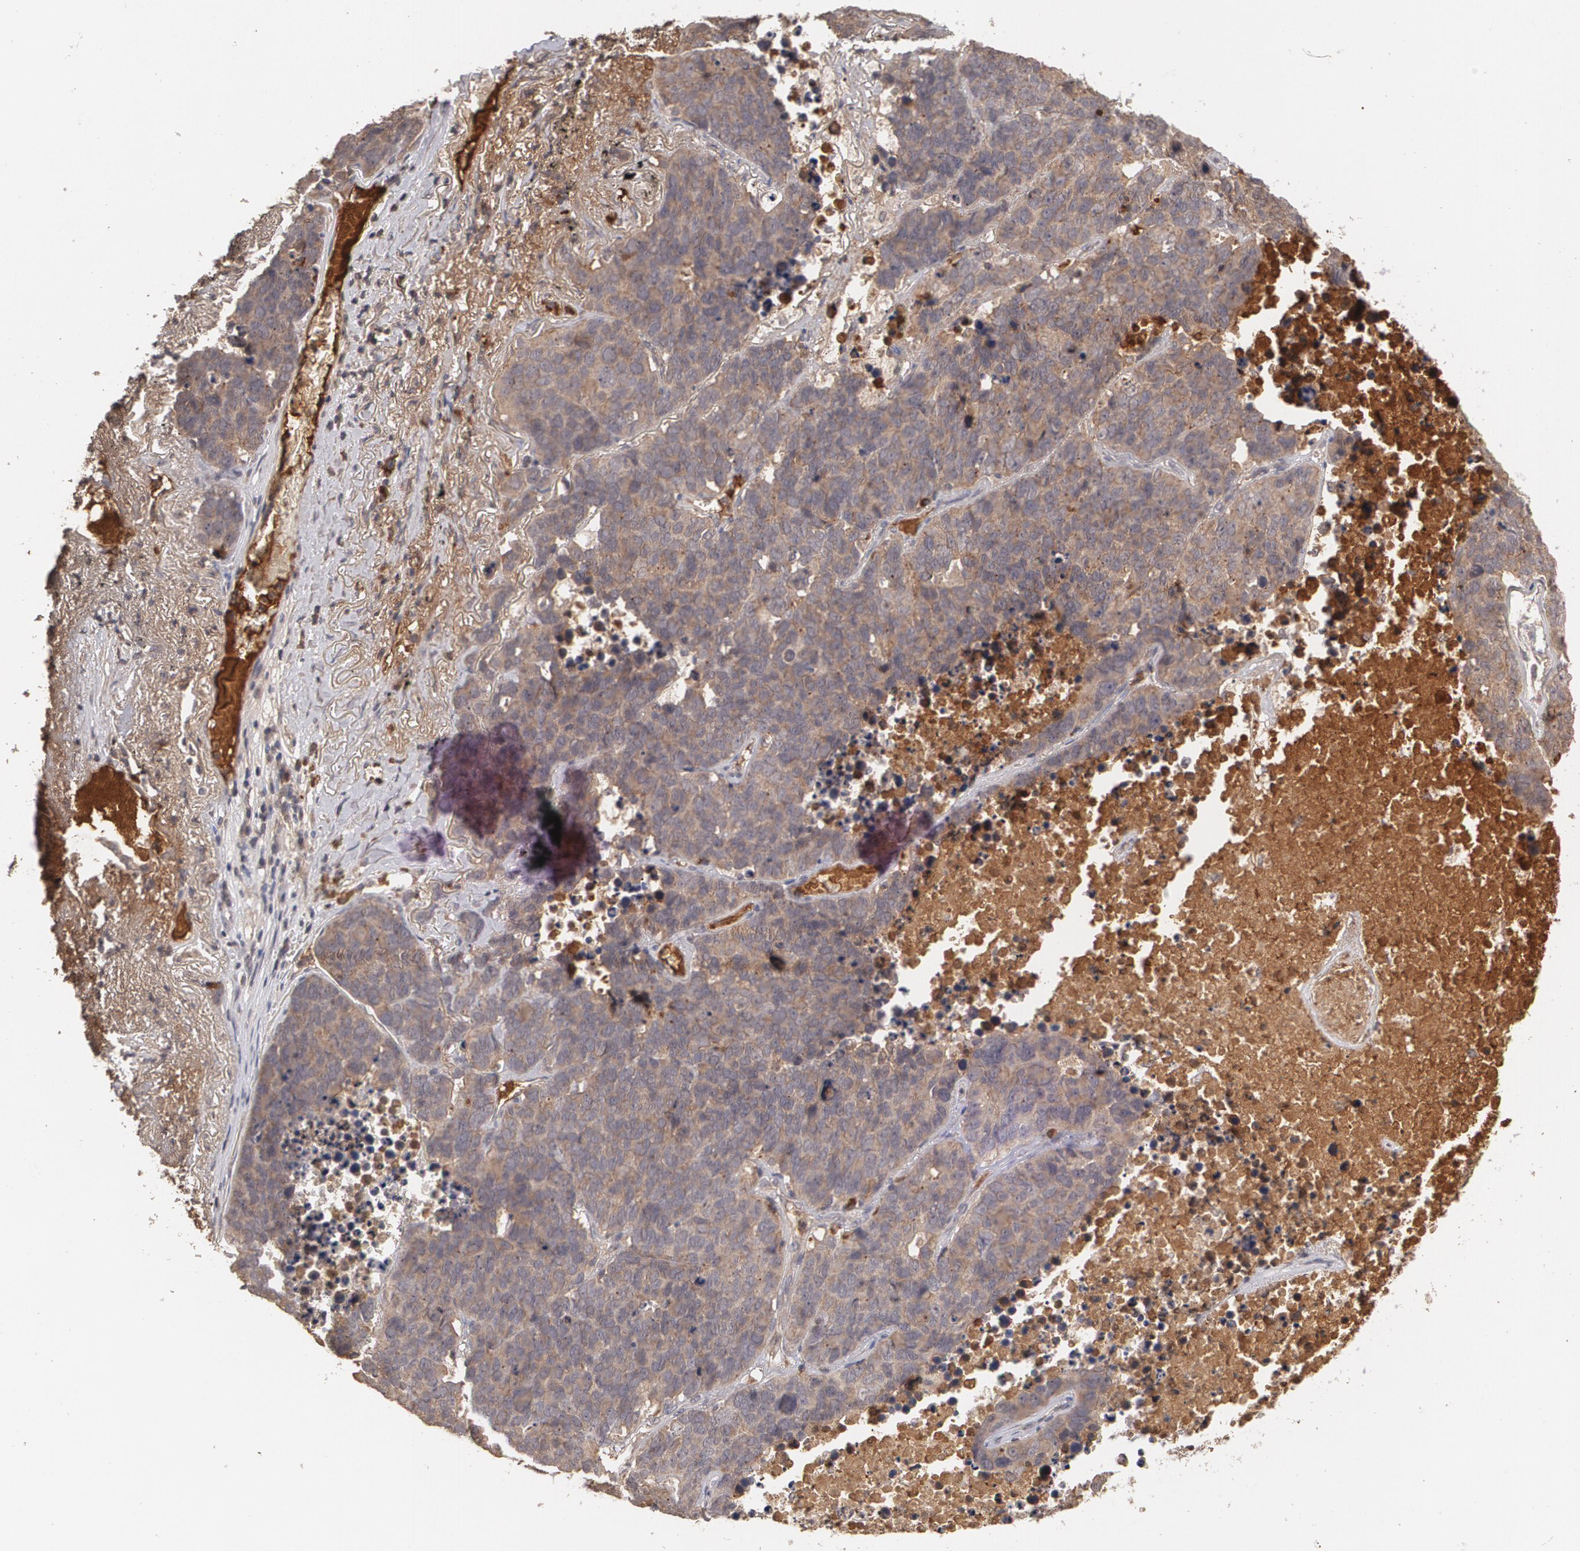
{"staining": {"intensity": "moderate", "quantity": ">75%", "location": "cytoplasmic/membranous"}, "tissue": "lung cancer", "cell_type": "Tumor cells", "image_type": "cancer", "snomed": [{"axis": "morphology", "description": "Carcinoid, malignant, NOS"}, {"axis": "topography", "description": "Lung"}], "caption": "This histopathology image reveals IHC staining of human lung cancer (malignant carcinoid), with medium moderate cytoplasmic/membranous expression in approximately >75% of tumor cells.", "gene": "ARF6", "patient": {"sex": "male", "age": 60}}